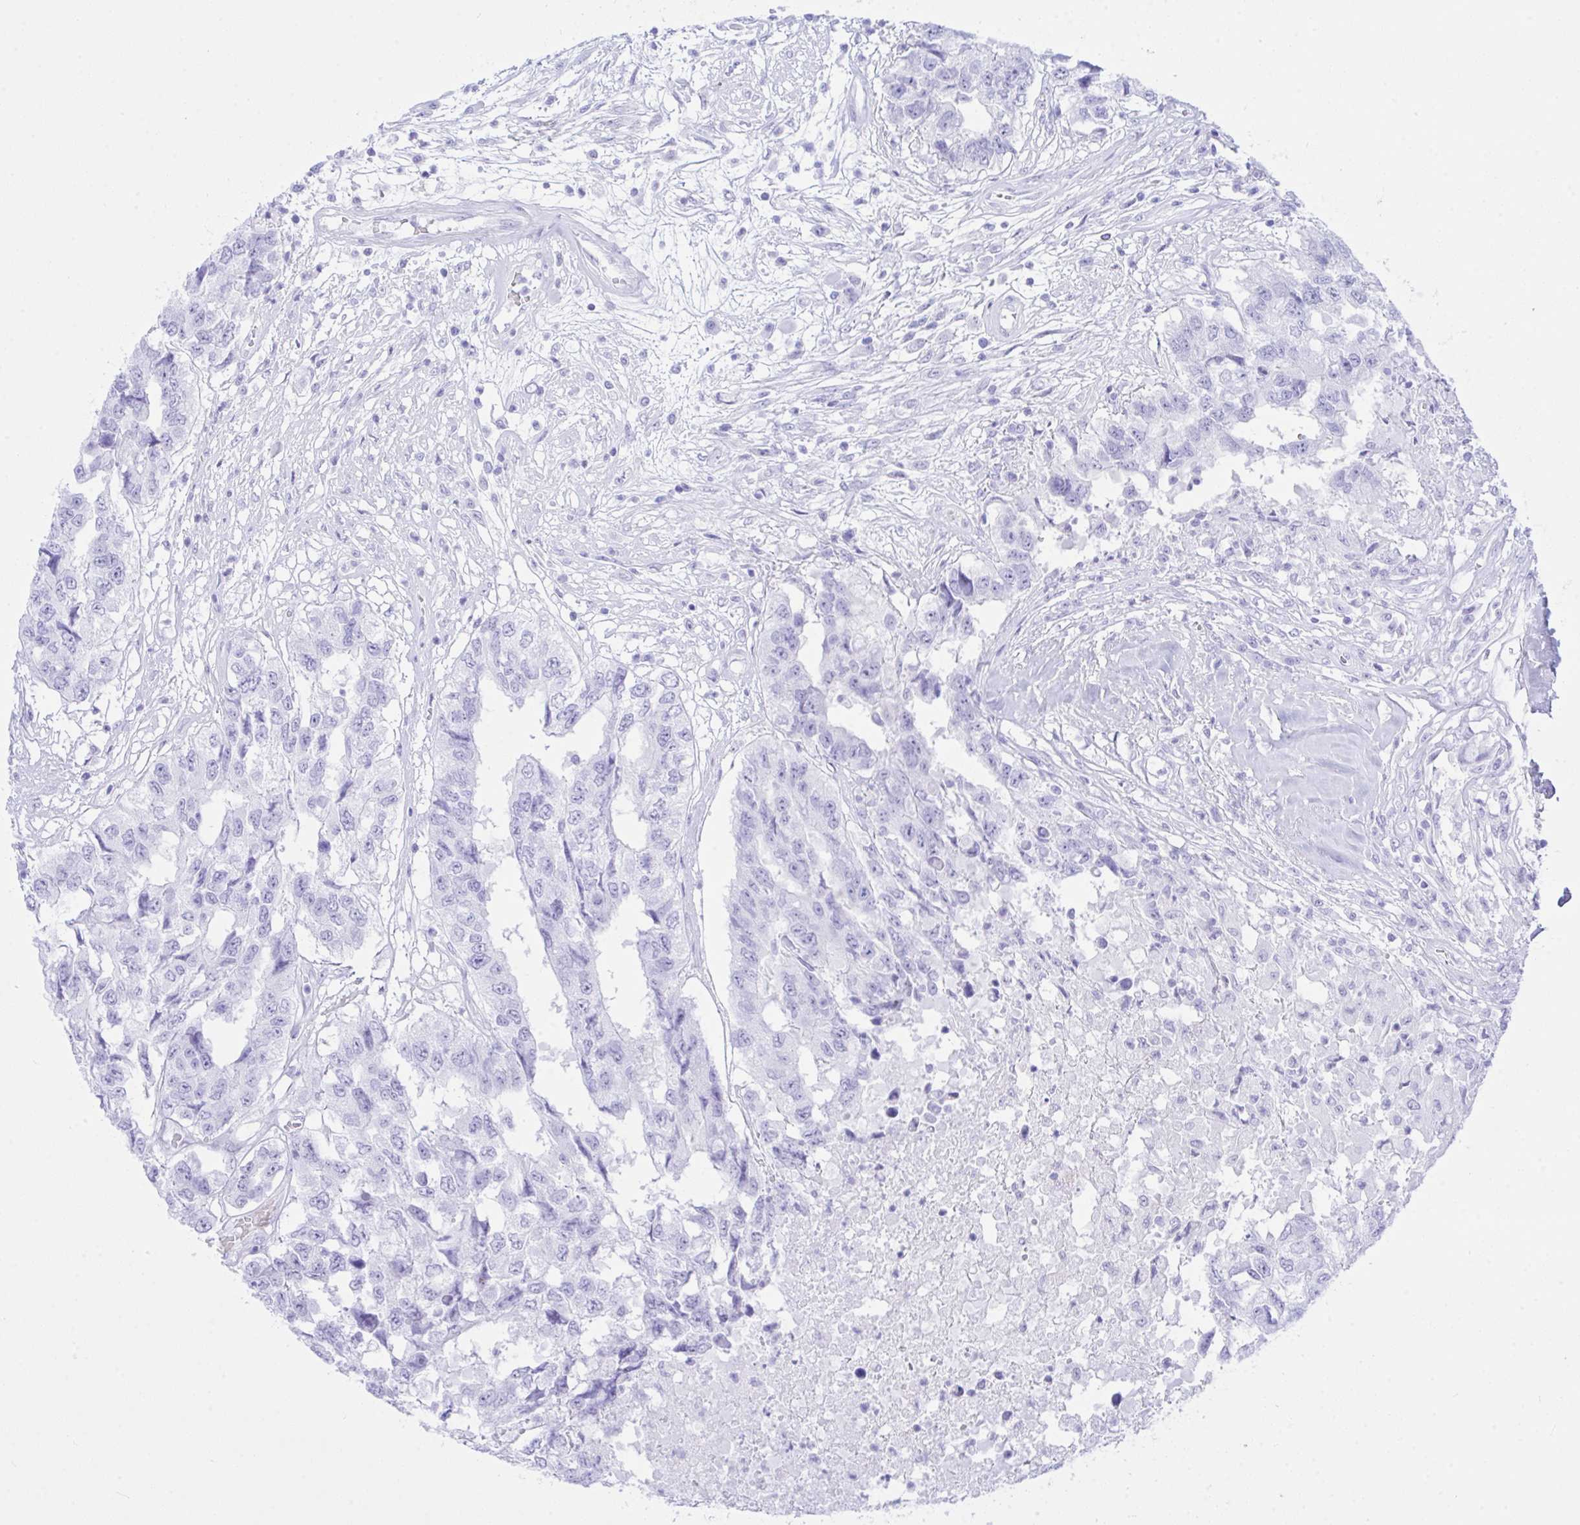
{"staining": {"intensity": "negative", "quantity": "none", "location": "none"}, "tissue": "testis cancer", "cell_type": "Tumor cells", "image_type": "cancer", "snomed": [{"axis": "morphology", "description": "Carcinoma, Embryonal, NOS"}, {"axis": "topography", "description": "Testis"}], "caption": "DAB (3,3'-diaminobenzidine) immunohistochemical staining of human testis cancer (embryonal carcinoma) exhibits no significant staining in tumor cells.", "gene": "SELENOV", "patient": {"sex": "male", "age": 83}}